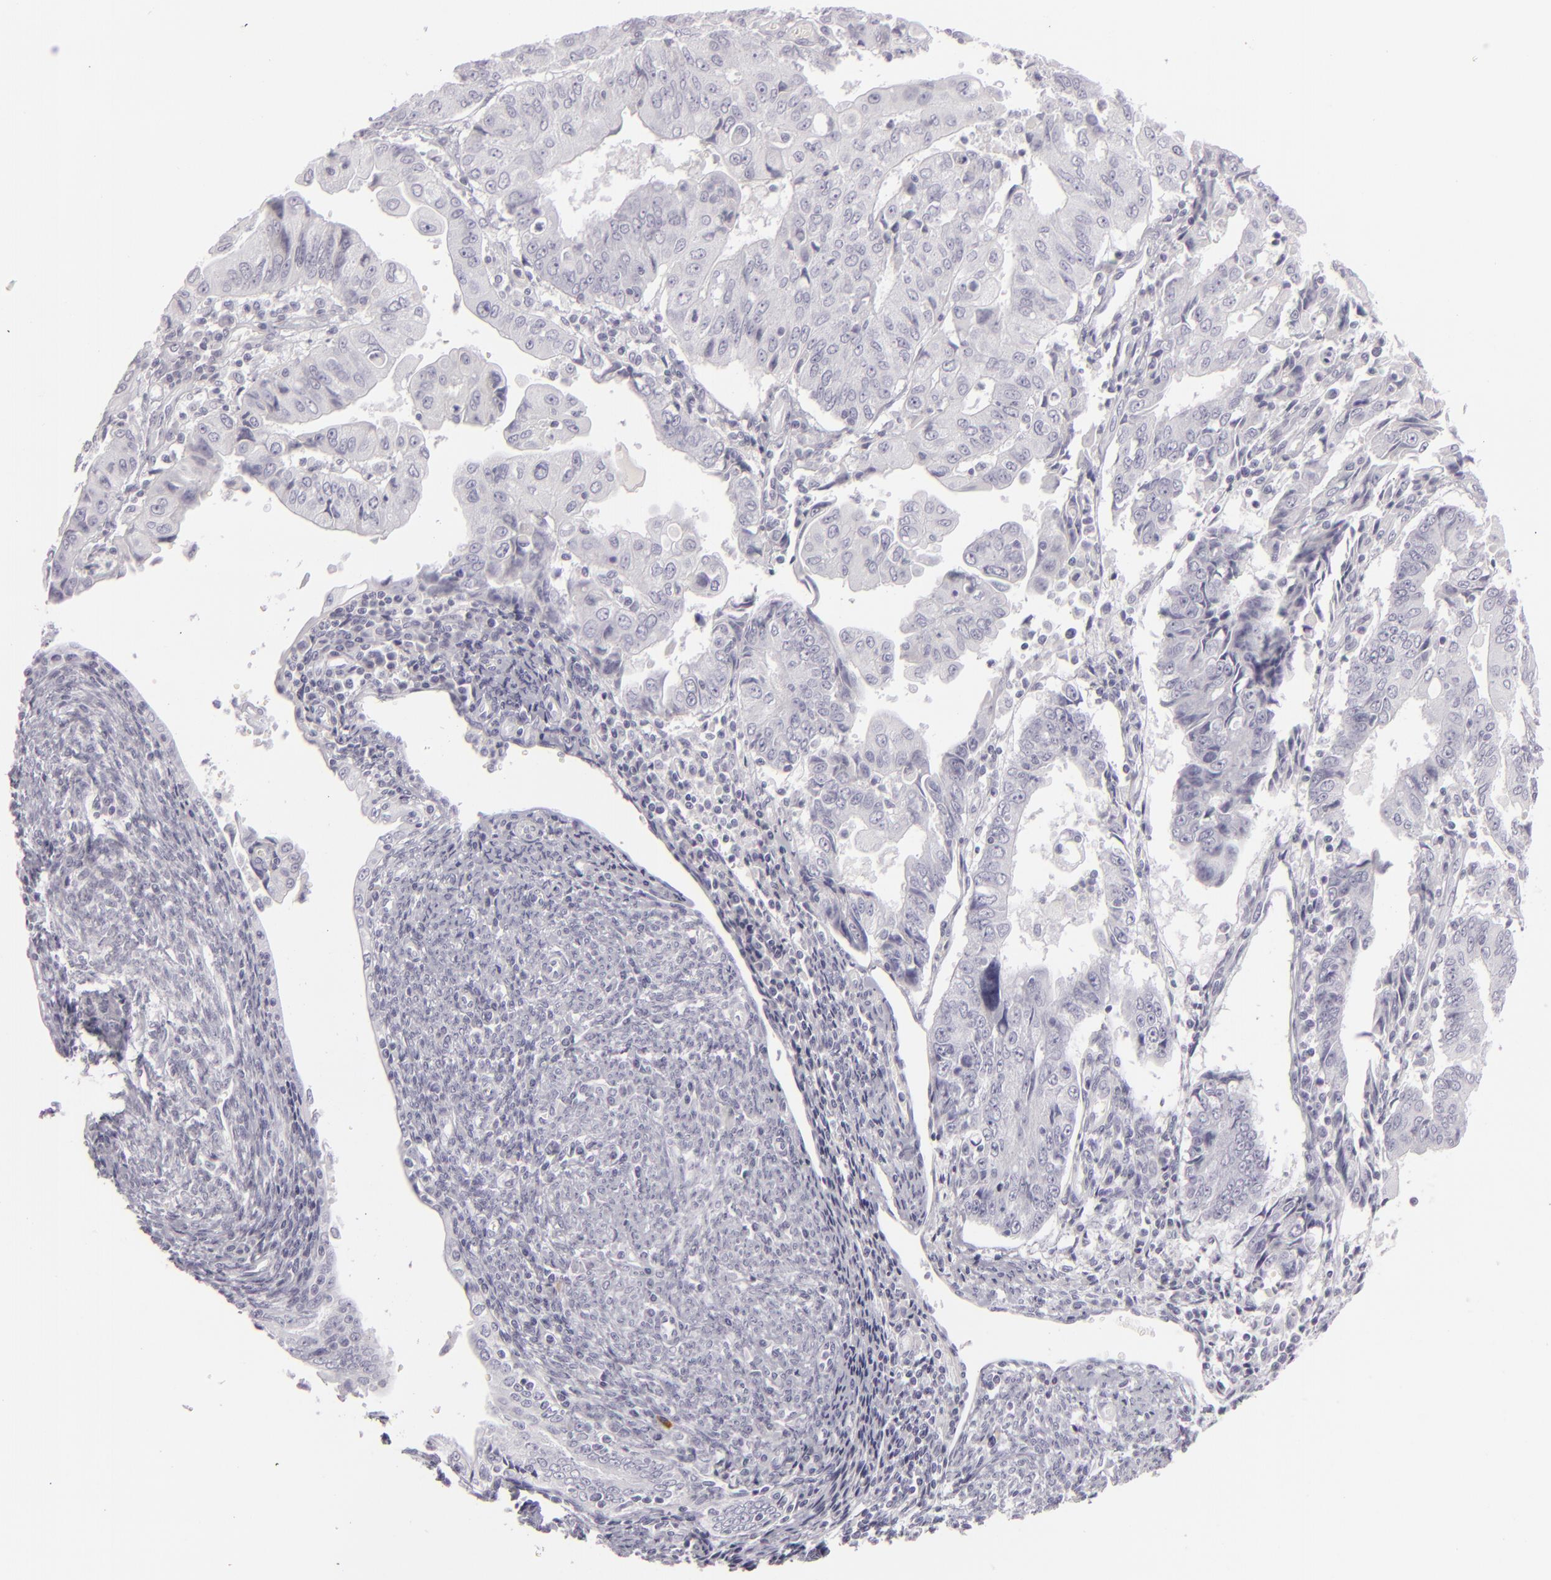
{"staining": {"intensity": "negative", "quantity": "none", "location": "none"}, "tissue": "endometrial cancer", "cell_type": "Tumor cells", "image_type": "cancer", "snomed": [{"axis": "morphology", "description": "Adenocarcinoma, NOS"}, {"axis": "topography", "description": "Endometrium"}], "caption": "High magnification brightfield microscopy of endometrial adenocarcinoma stained with DAB (3,3'-diaminobenzidine) (brown) and counterstained with hematoxylin (blue): tumor cells show no significant expression. Nuclei are stained in blue.", "gene": "CDX2", "patient": {"sex": "female", "age": 75}}